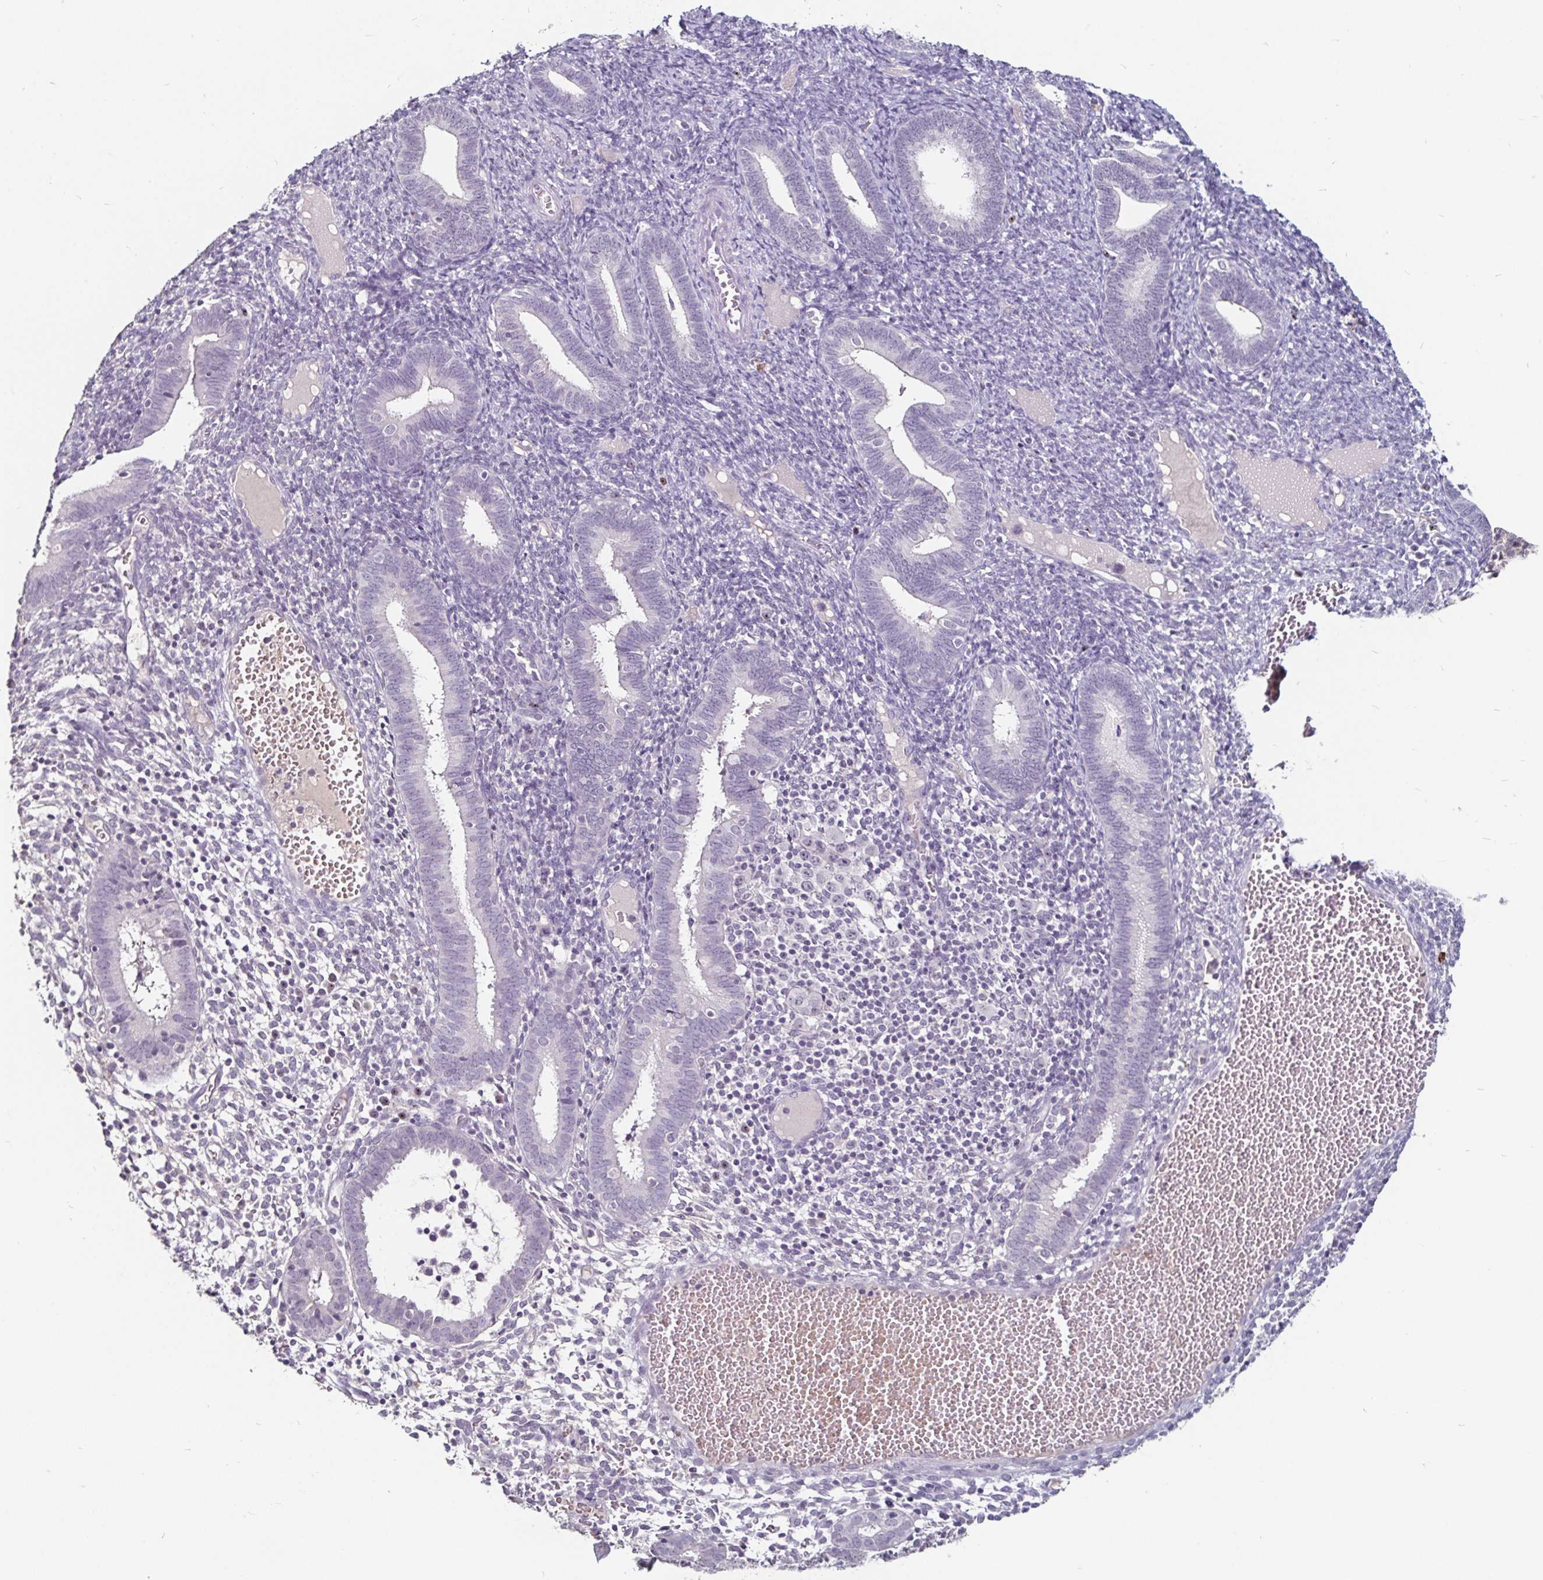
{"staining": {"intensity": "negative", "quantity": "none", "location": "none"}, "tissue": "endometrium", "cell_type": "Cells in endometrial stroma", "image_type": "normal", "snomed": [{"axis": "morphology", "description": "Normal tissue, NOS"}, {"axis": "topography", "description": "Endometrium"}], "caption": "An image of endometrium stained for a protein exhibits no brown staining in cells in endometrial stroma. Nuclei are stained in blue.", "gene": "FAIM2", "patient": {"sex": "female", "age": 41}}